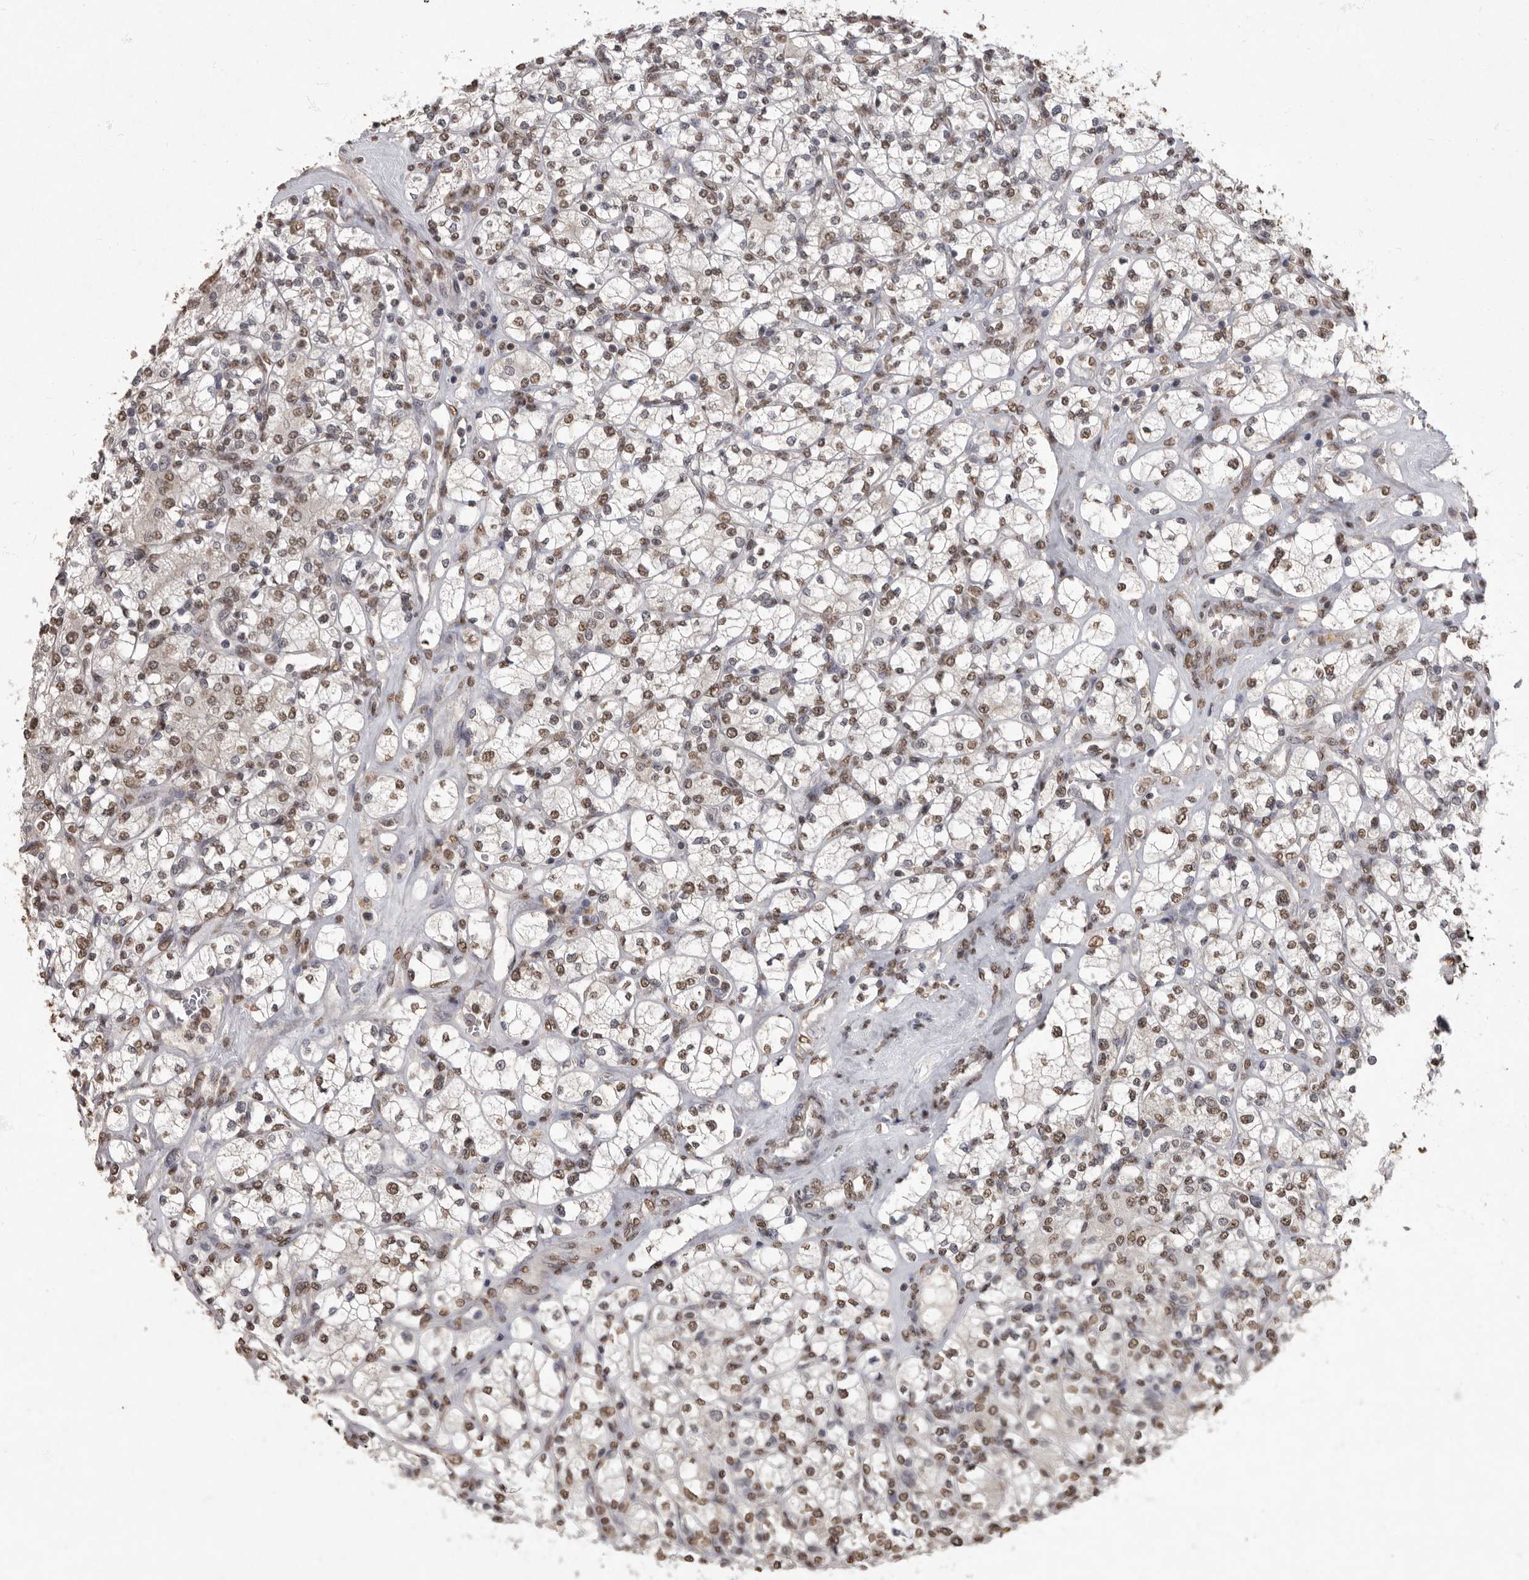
{"staining": {"intensity": "moderate", "quantity": ">75%", "location": "nuclear"}, "tissue": "renal cancer", "cell_type": "Tumor cells", "image_type": "cancer", "snomed": [{"axis": "morphology", "description": "Adenocarcinoma, NOS"}, {"axis": "topography", "description": "Kidney"}], "caption": "A medium amount of moderate nuclear positivity is present in about >75% of tumor cells in renal cancer tissue.", "gene": "NBL1", "patient": {"sex": "male", "age": 77}}